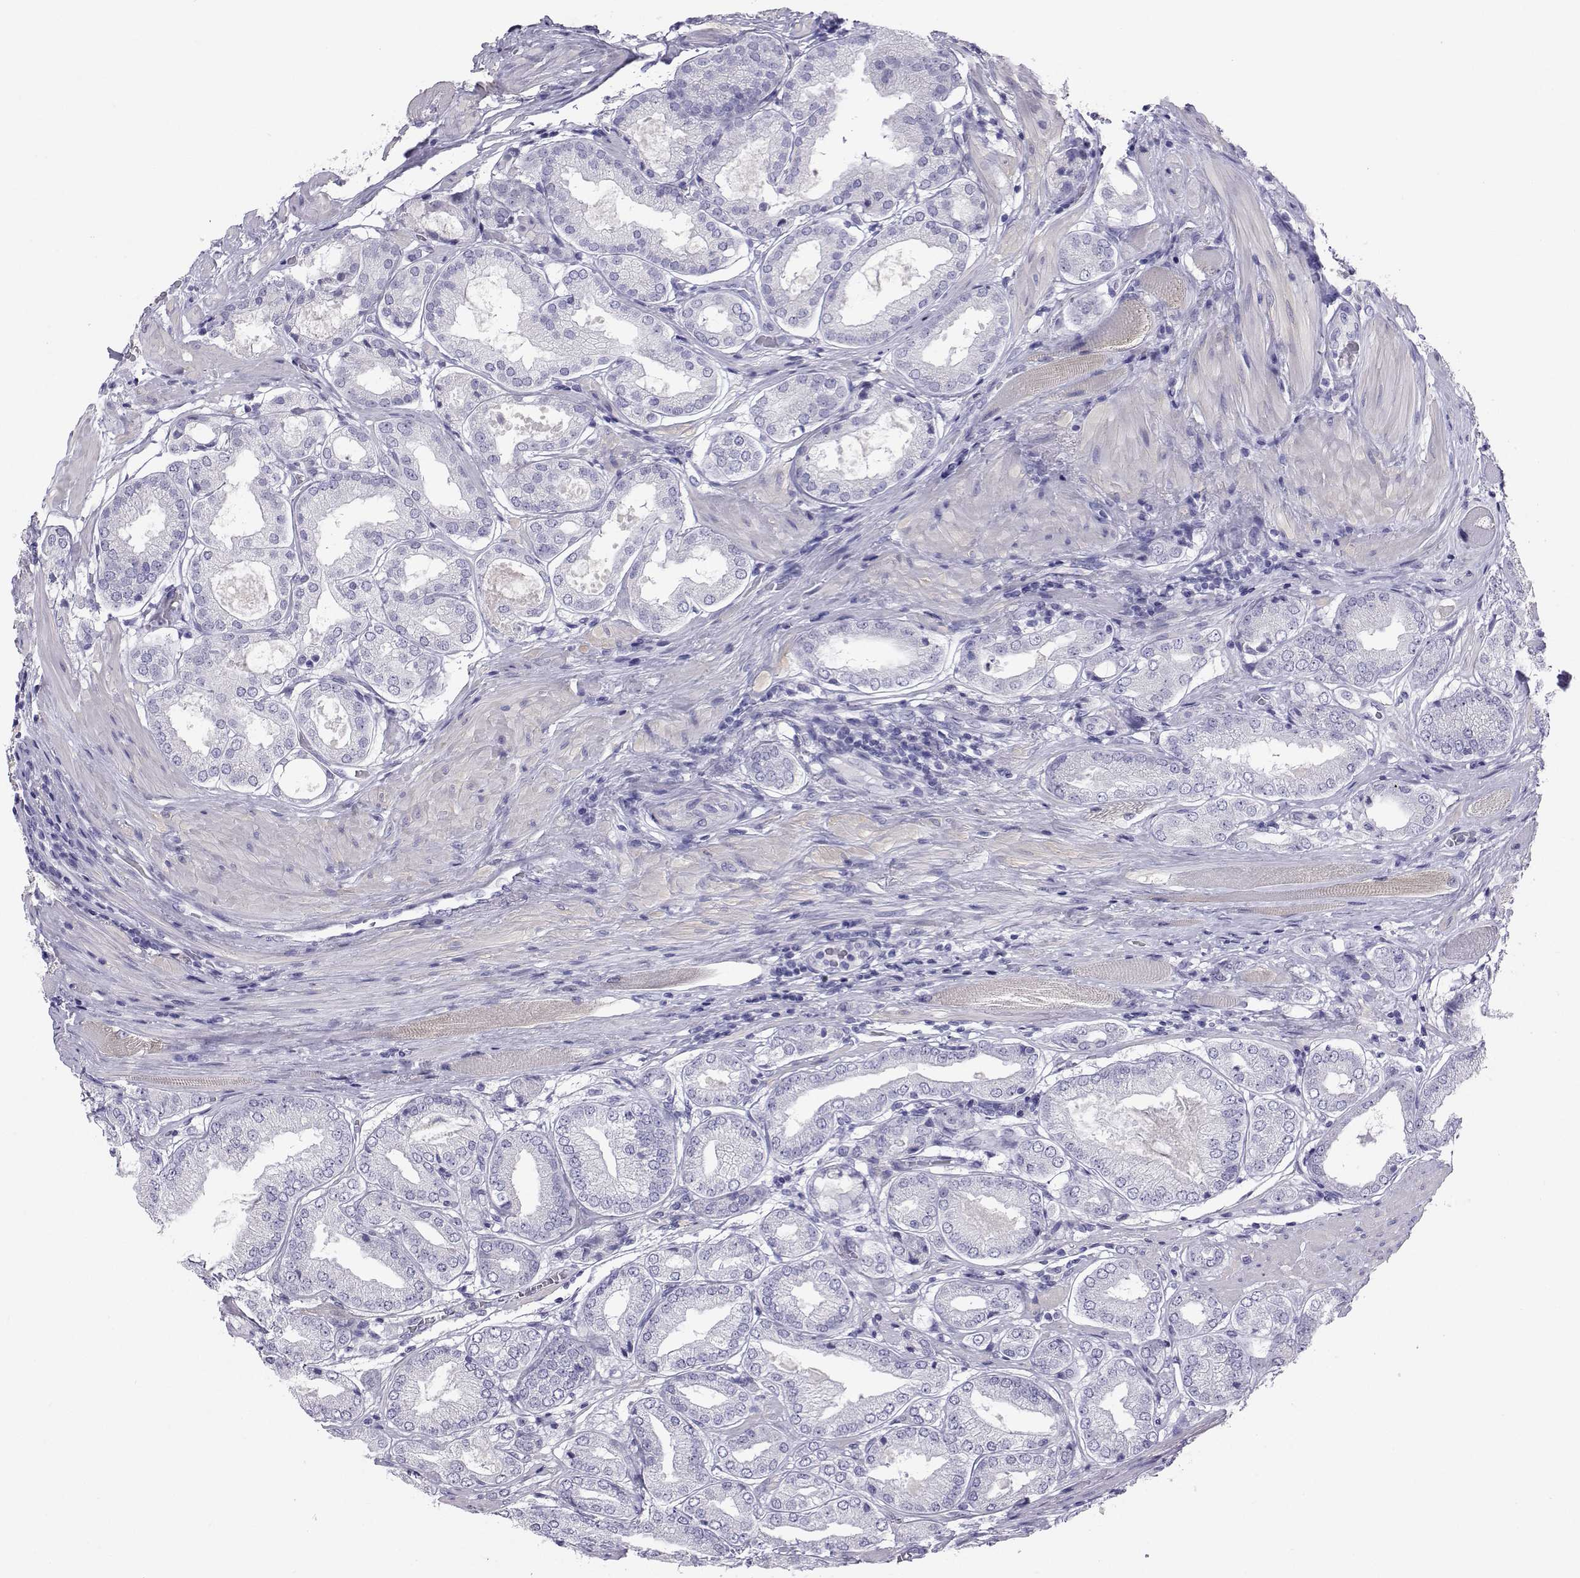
{"staining": {"intensity": "negative", "quantity": "none", "location": "none"}, "tissue": "prostate cancer", "cell_type": "Tumor cells", "image_type": "cancer", "snomed": [{"axis": "morphology", "description": "Adenocarcinoma, NOS"}, {"axis": "topography", "description": "Prostate"}], "caption": "Prostate cancer was stained to show a protein in brown. There is no significant expression in tumor cells.", "gene": "PLIN4", "patient": {"sex": "male", "age": 63}}